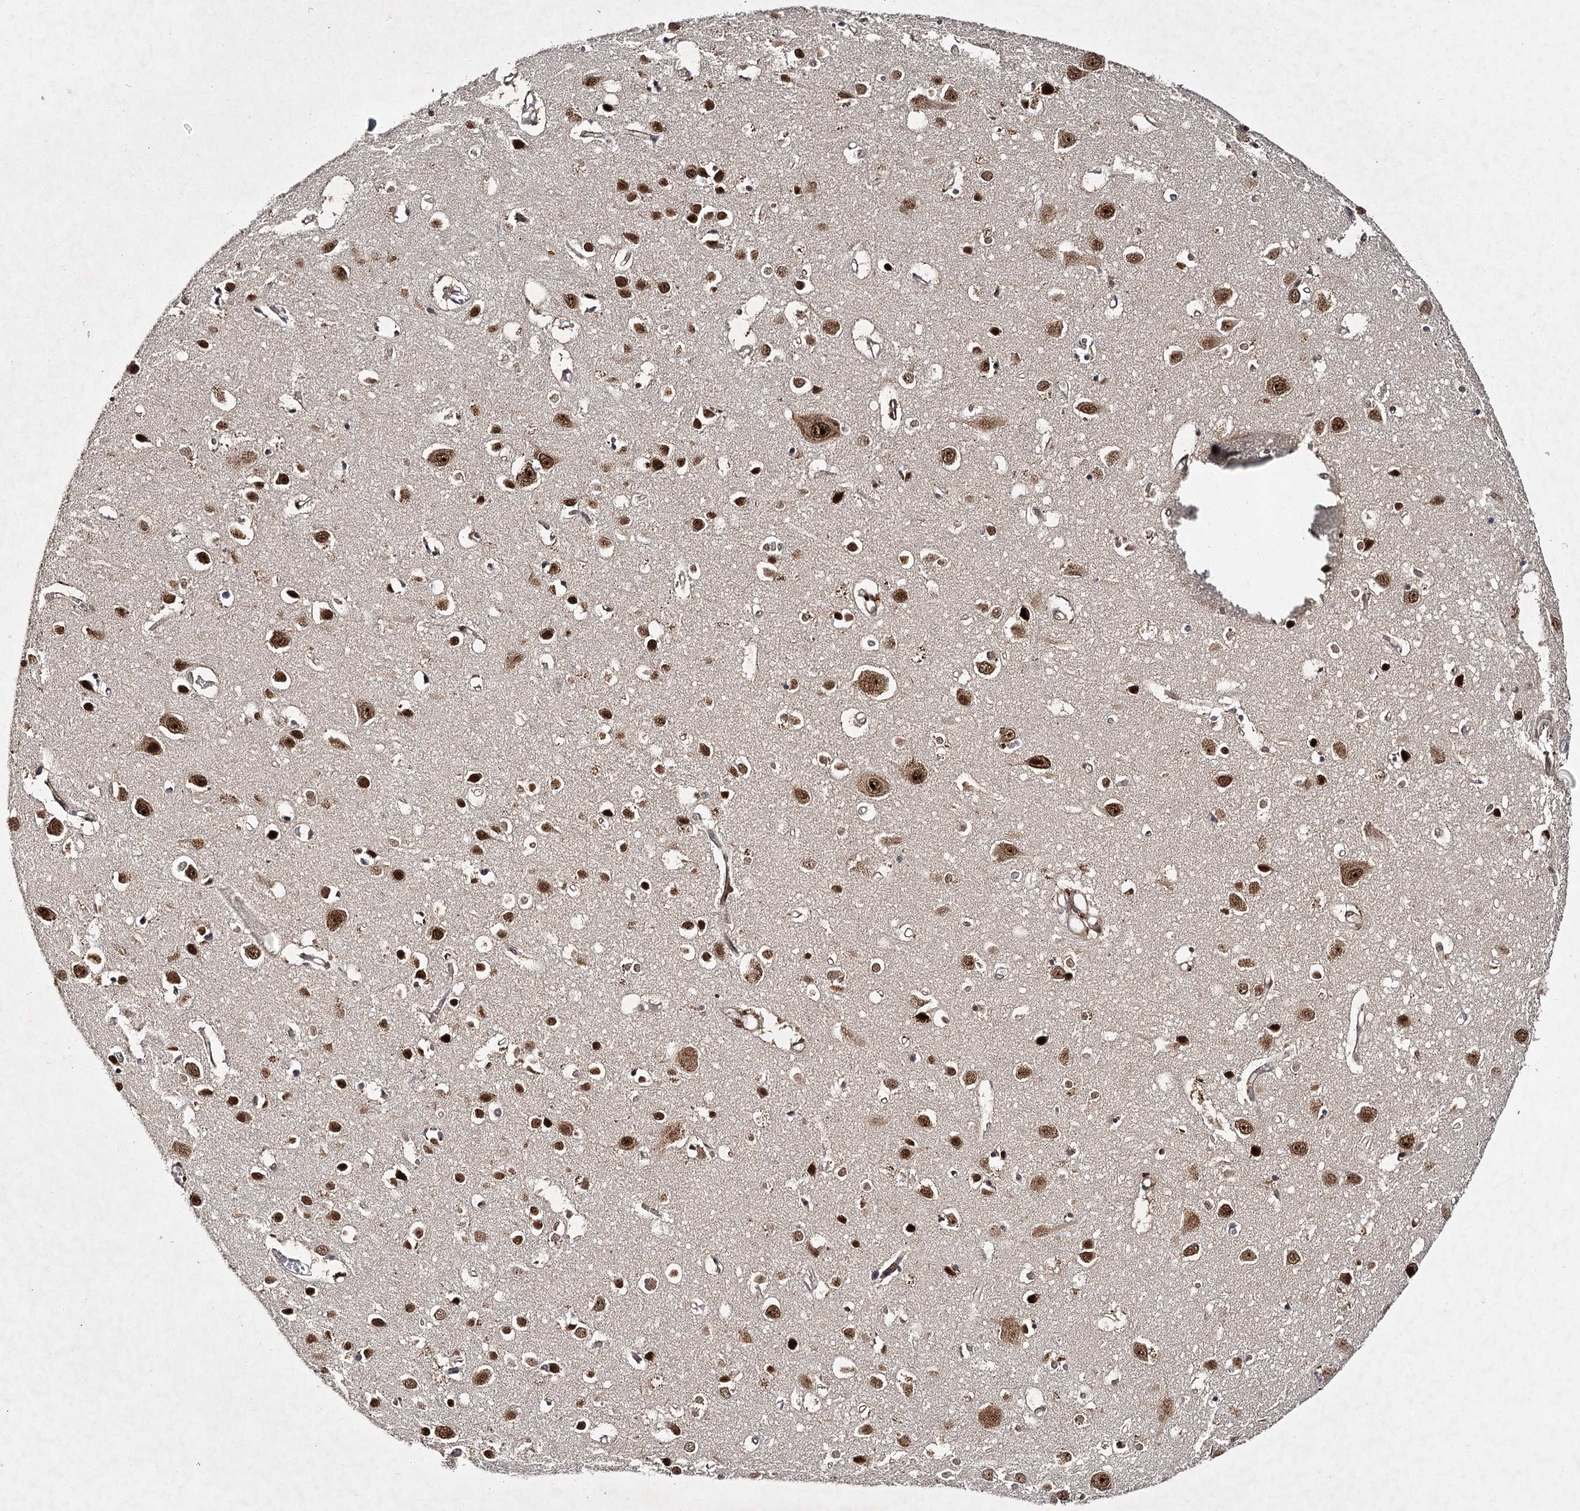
{"staining": {"intensity": "moderate", "quantity": ">75%", "location": "cytoplasmic/membranous"}, "tissue": "cerebral cortex", "cell_type": "Endothelial cells", "image_type": "normal", "snomed": [{"axis": "morphology", "description": "Normal tissue, NOS"}, {"axis": "topography", "description": "Cerebral cortex"}], "caption": "The photomicrograph reveals immunohistochemical staining of benign cerebral cortex. There is moderate cytoplasmic/membranous staining is present in about >75% of endothelial cells.", "gene": "DCUN1D4", "patient": {"sex": "female", "age": 64}}